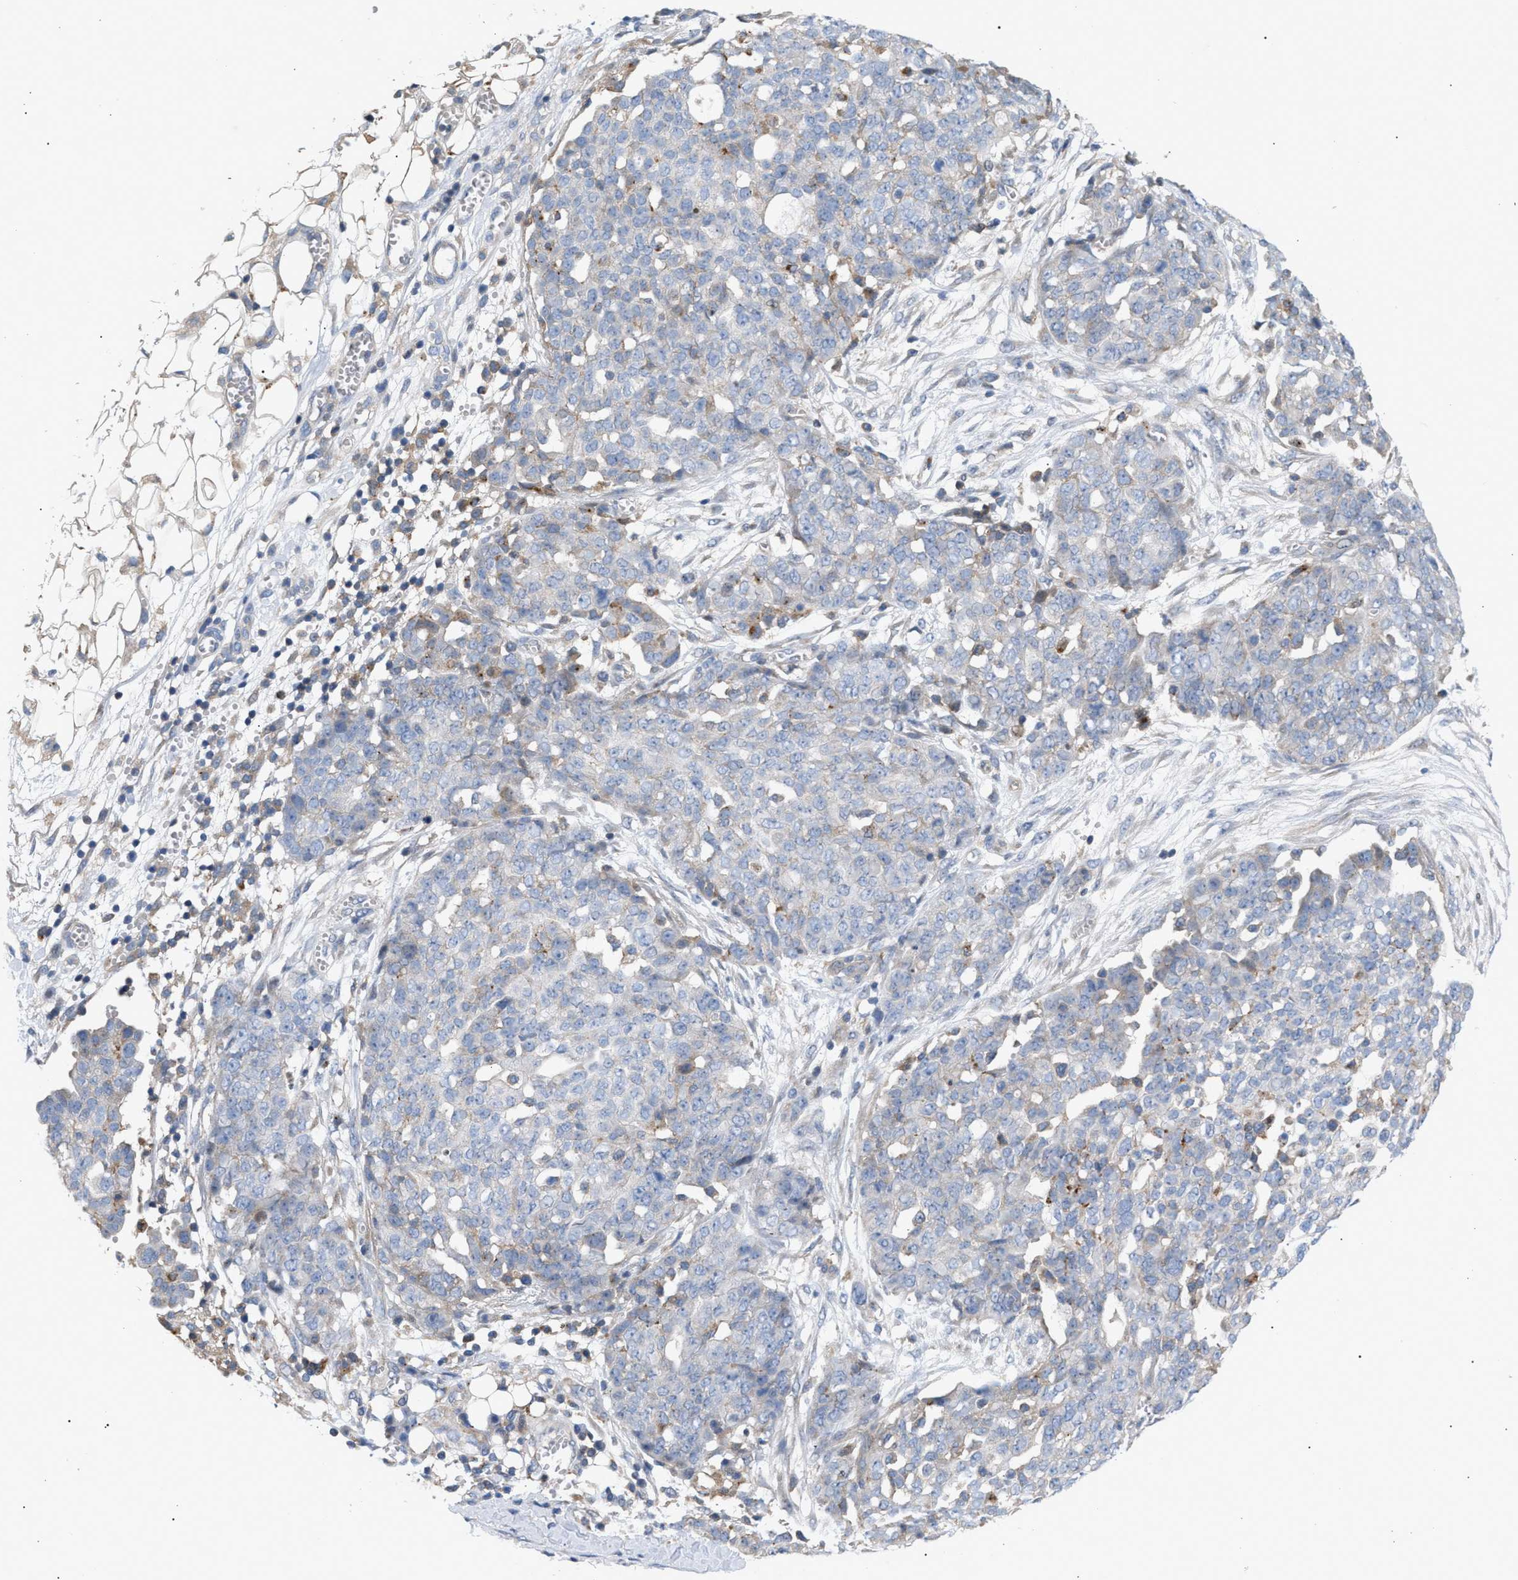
{"staining": {"intensity": "weak", "quantity": "<25%", "location": "cytoplasmic/membranous"}, "tissue": "ovarian cancer", "cell_type": "Tumor cells", "image_type": "cancer", "snomed": [{"axis": "morphology", "description": "Cystadenocarcinoma, serous, NOS"}, {"axis": "topography", "description": "Soft tissue"}, {"axis": "topography", "description": "Ovary"}], "caption": "Protein analysis of ovarian cancer (serous cystadenocarcinoma) demonstrates no significant expression in tumor cells. (DAB (3,3'-diaminobenzidine) IHC with hematoxylin counter stain).", "gene": "MBTD1", "patient": {"sex": "female", "age": 57}}